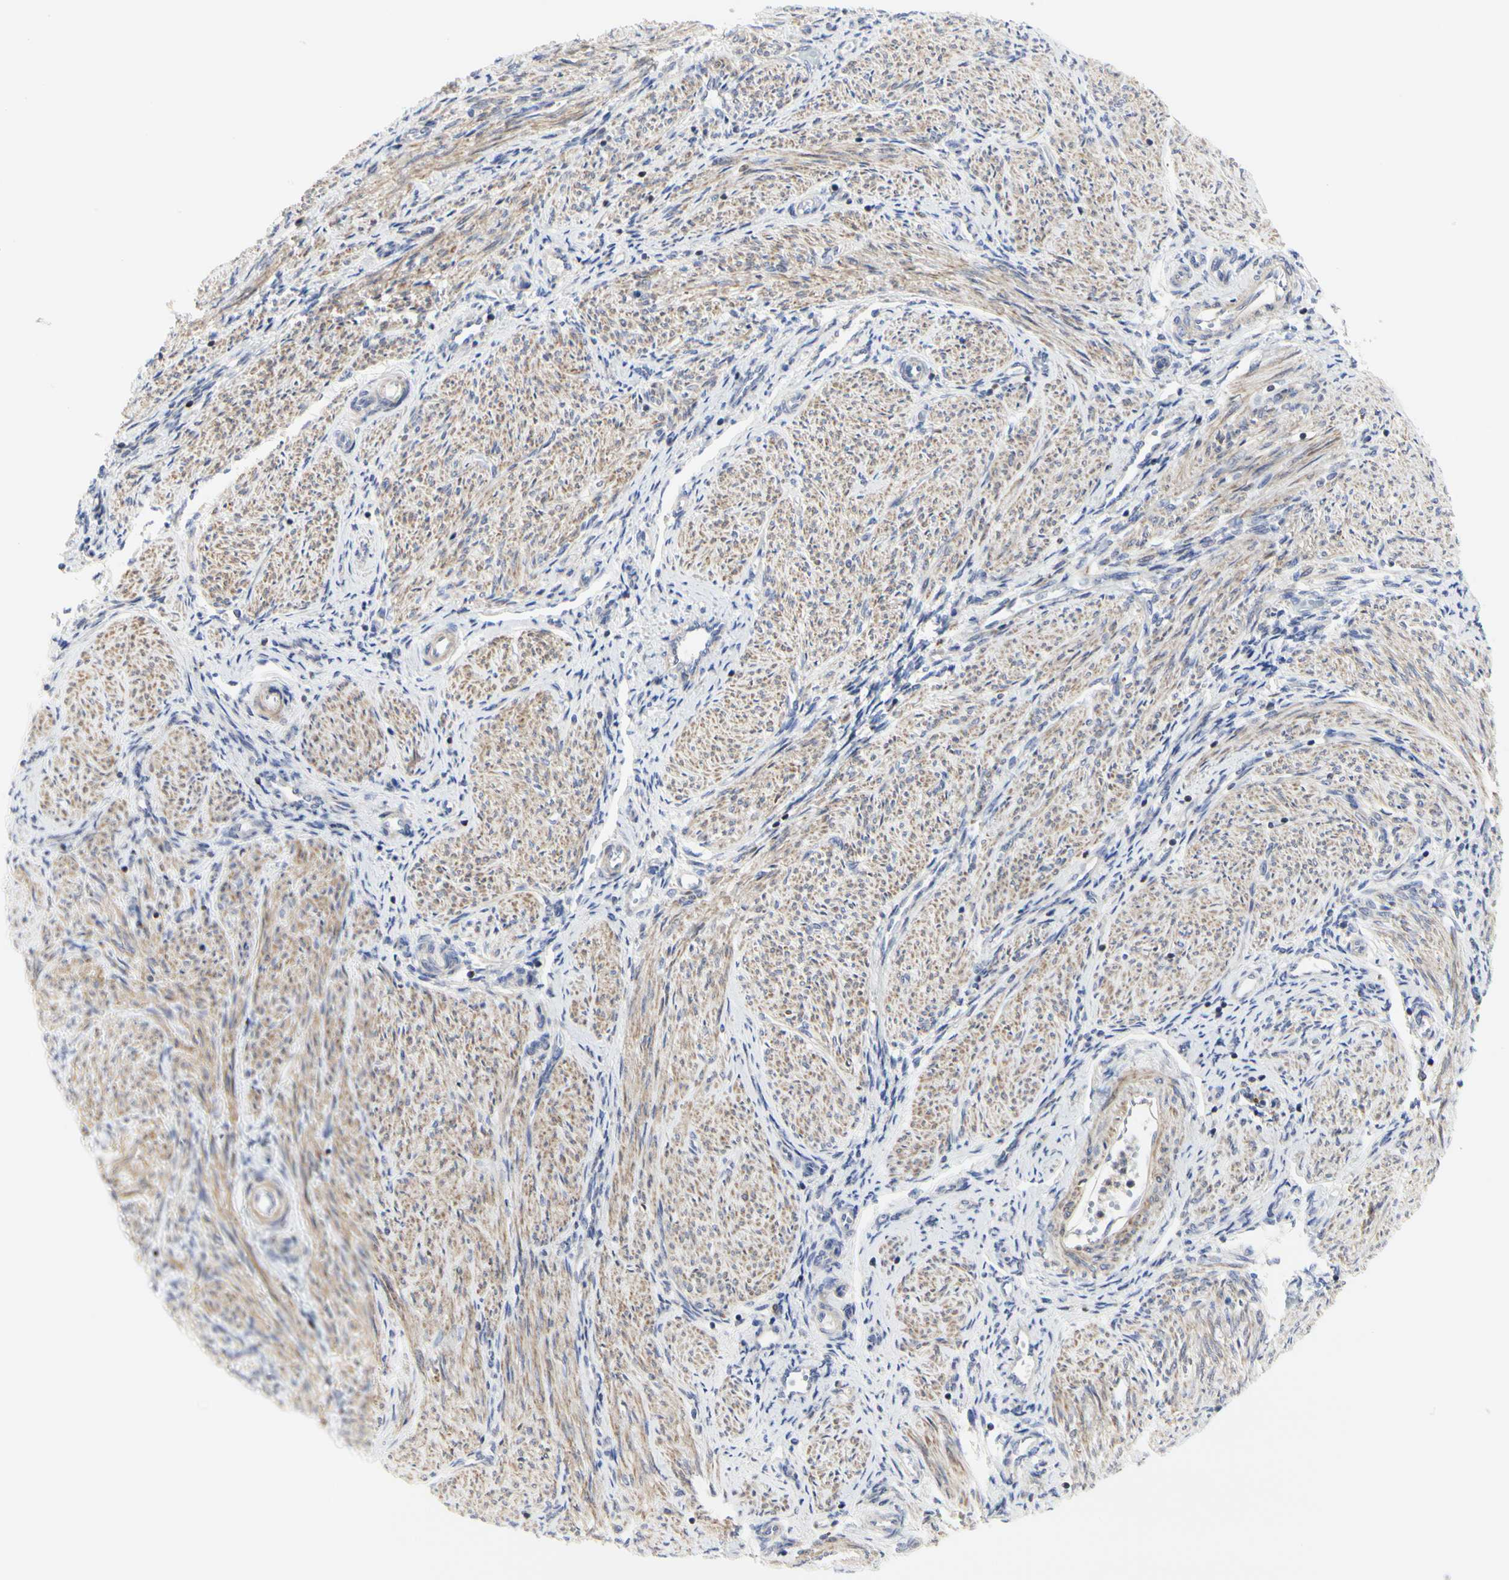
{"staining": {"intensity": "weak", "quantity": "<25%", "location": "cytoplasmic/membranous"}, "tissue": "endometrium", "cell_type": "Cells in endometrial stroma", "image_type": "normal", "snomed": [{"axis": "morphology", "description": "Normal tissue, NOS"}, {"axis": "topography", "description": "Endometrium"}], "caption": "DAB immunohistochemical staining of benign endometrium reveals no significant positivity in cells in endometrial stroma. (DAB (3,3'-diaminobenzidine) IHC with hematoxylin counter stain).", "gene": "SHANK2", "patient": {"sex": "female", "age": 36}}